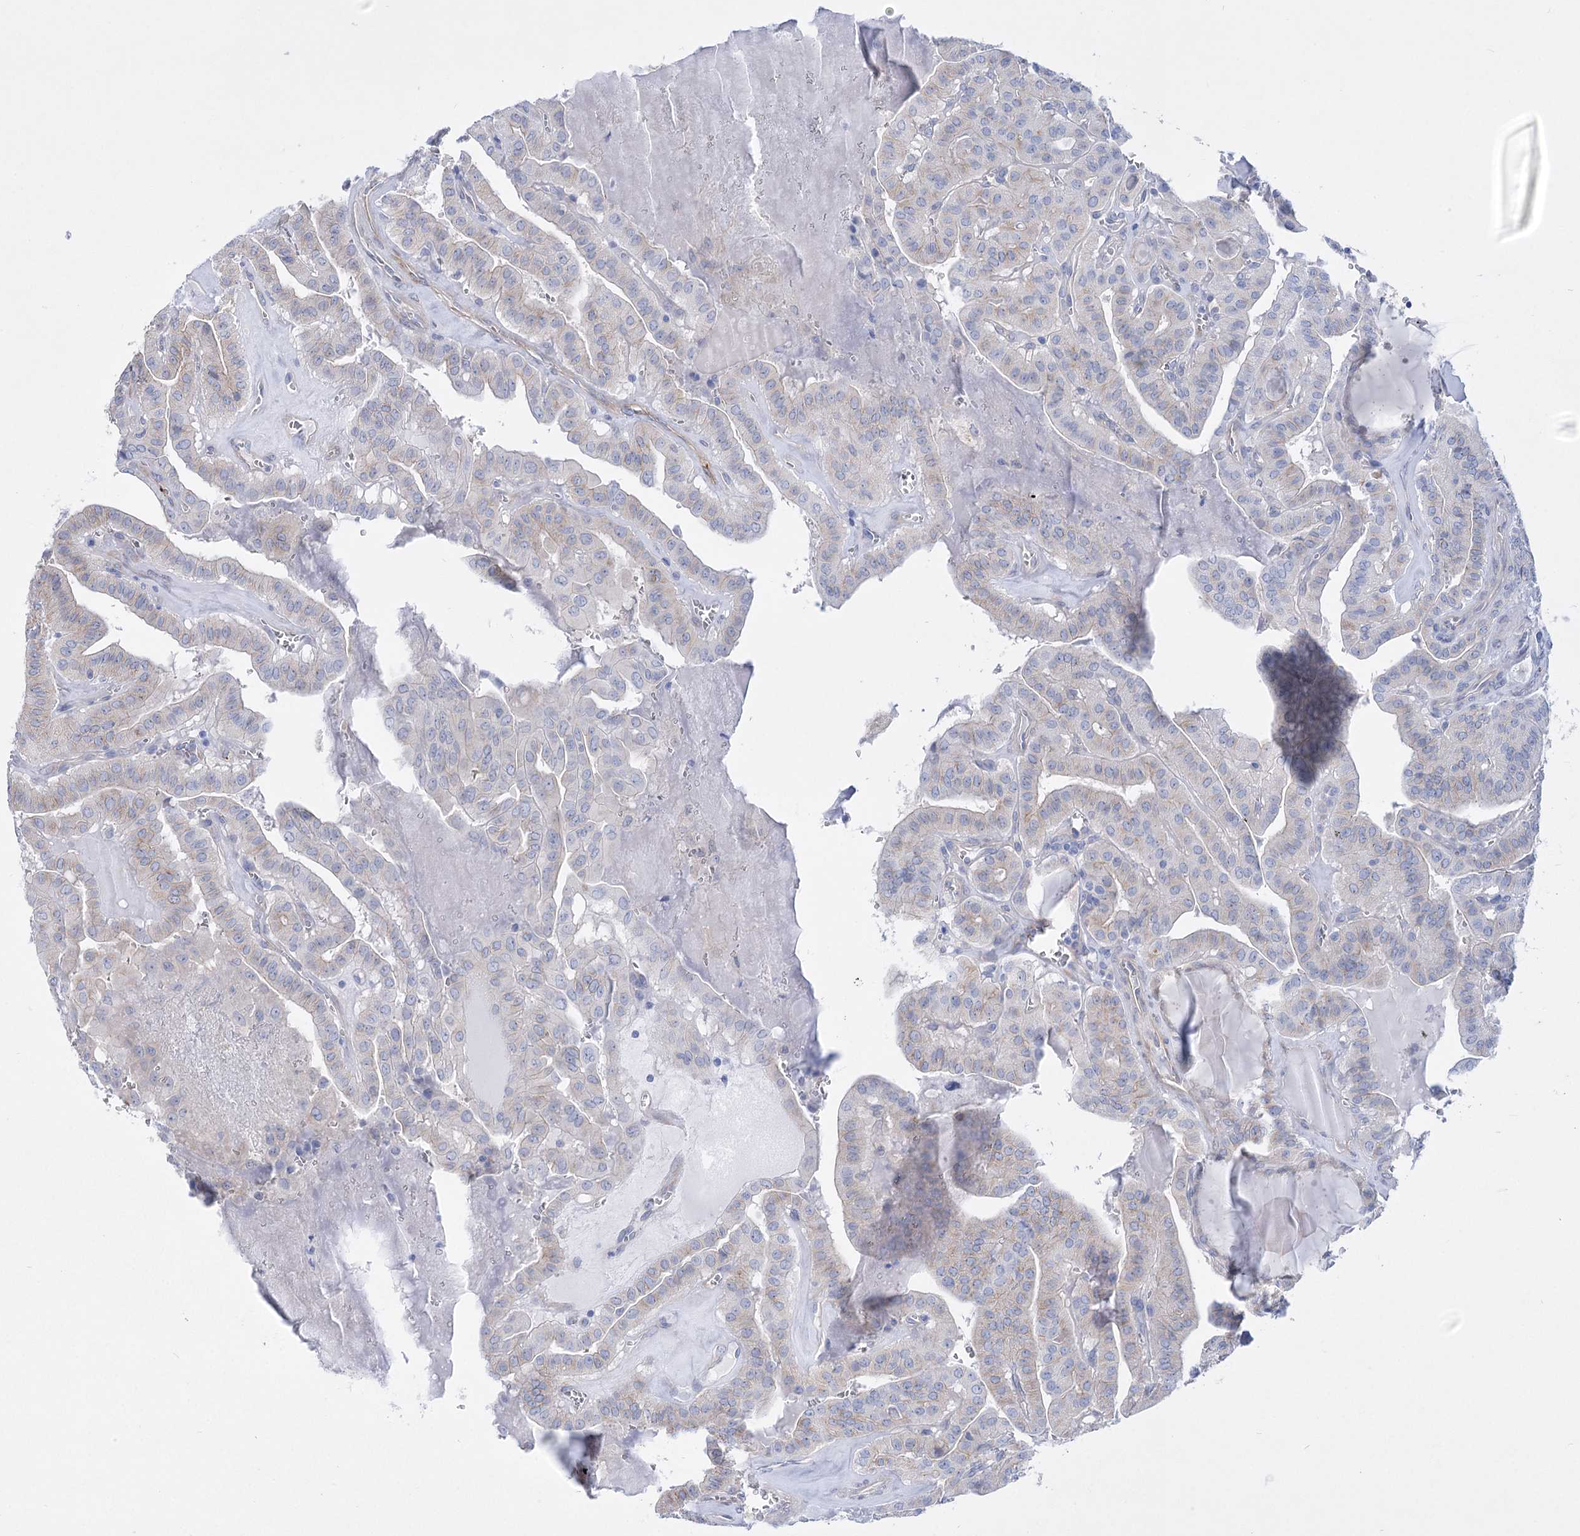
{"staining": {"intensity": "weak", "quantity": "<25%", "location": "cytoplasmic/membranous"}, "tissue": "thyroid cancer", "cell_type": "Tumor cells", "image_type": "cancer", "snomed": [{"axis": "morphology", "description": "Papillary adenocarcinoma, NOS"}, {"axis": "topography", "description": "Thyroid gland"}], "caption": "Immunohistochemistry (IHC) of thyroid cancer displays no positivity in tumor cells. Brightfield microscopy of immunohistochemistry stained with DAB (3,3'-diaminobenzidine) (brown) and hematoxylin (blue), captured at high magnification.", "gene": "LRRC34", "patient": {"sex": "male", "age": 52}}